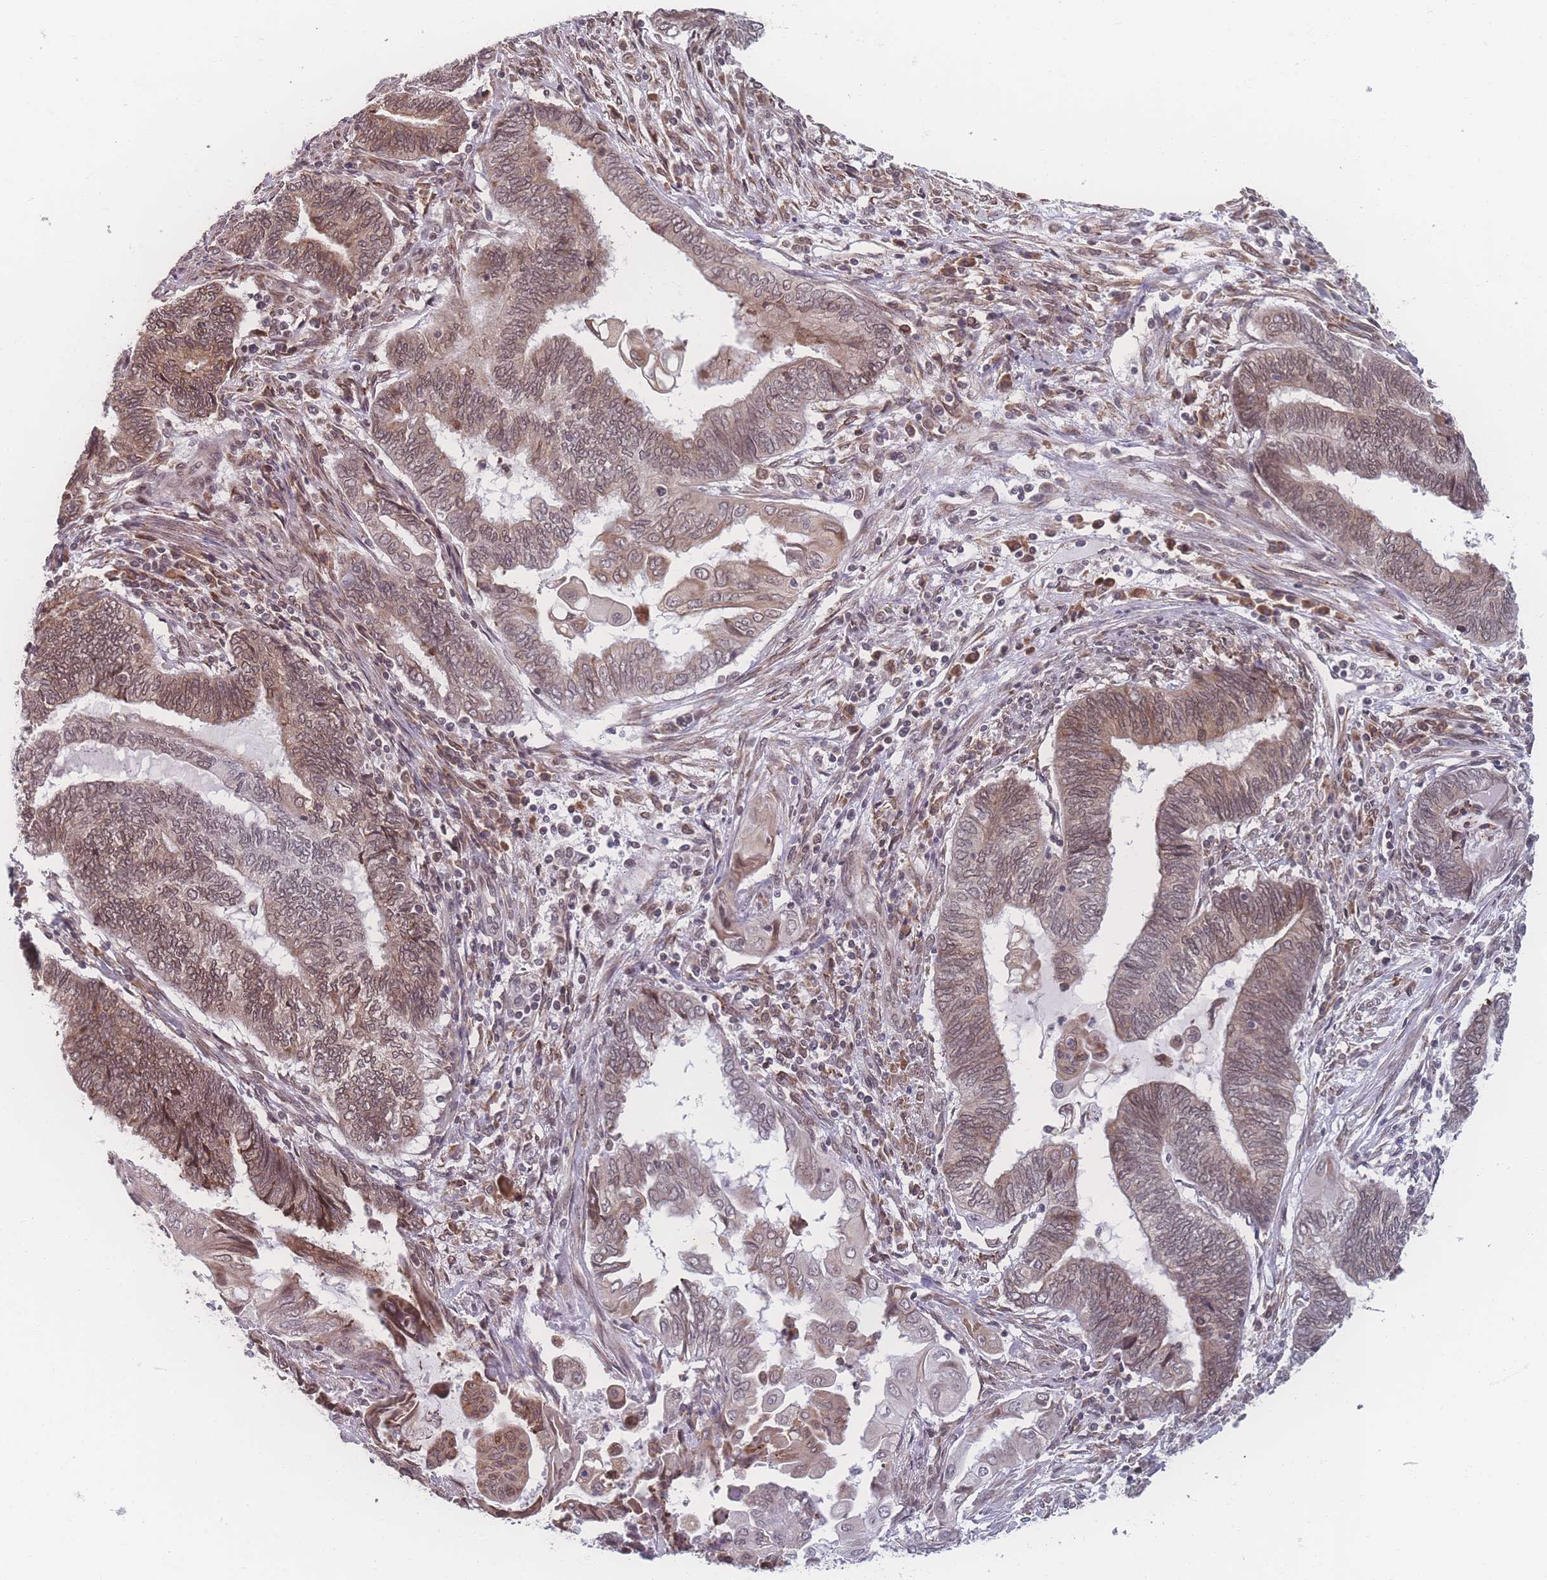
{"staining": {"intensity": "moderate", "quantity": "25%-75%", "location": "cytoplasmic/membranous,nuclear"}, "tissue": "endometrial cancer", "cell_type": "Tumor cells", "image_type": "cancer", "snomed": [{"axis": "morphology", "description": "Adenocarcinoma, NOS"}, {"axis": "topography", "description": "Uterus"}, {"axis": "topography", "description": "Endometrium"}], "caption": "Immunohistochemistry staining of endometrial adenocarcinoma, which shows medium levels of moderate cytoplasmic/membranous and nuclear expression in about 25%-75% of tumor cells indicating moderate cytoplasmic/membranous and nuclear protein staining. The staining was performed using DAB (brown) for protein detection and nuclei were counterstained in hematoxylin (blue).", "gene": "ZC3H13", "patient": {"sex": "female", "age": 70}}